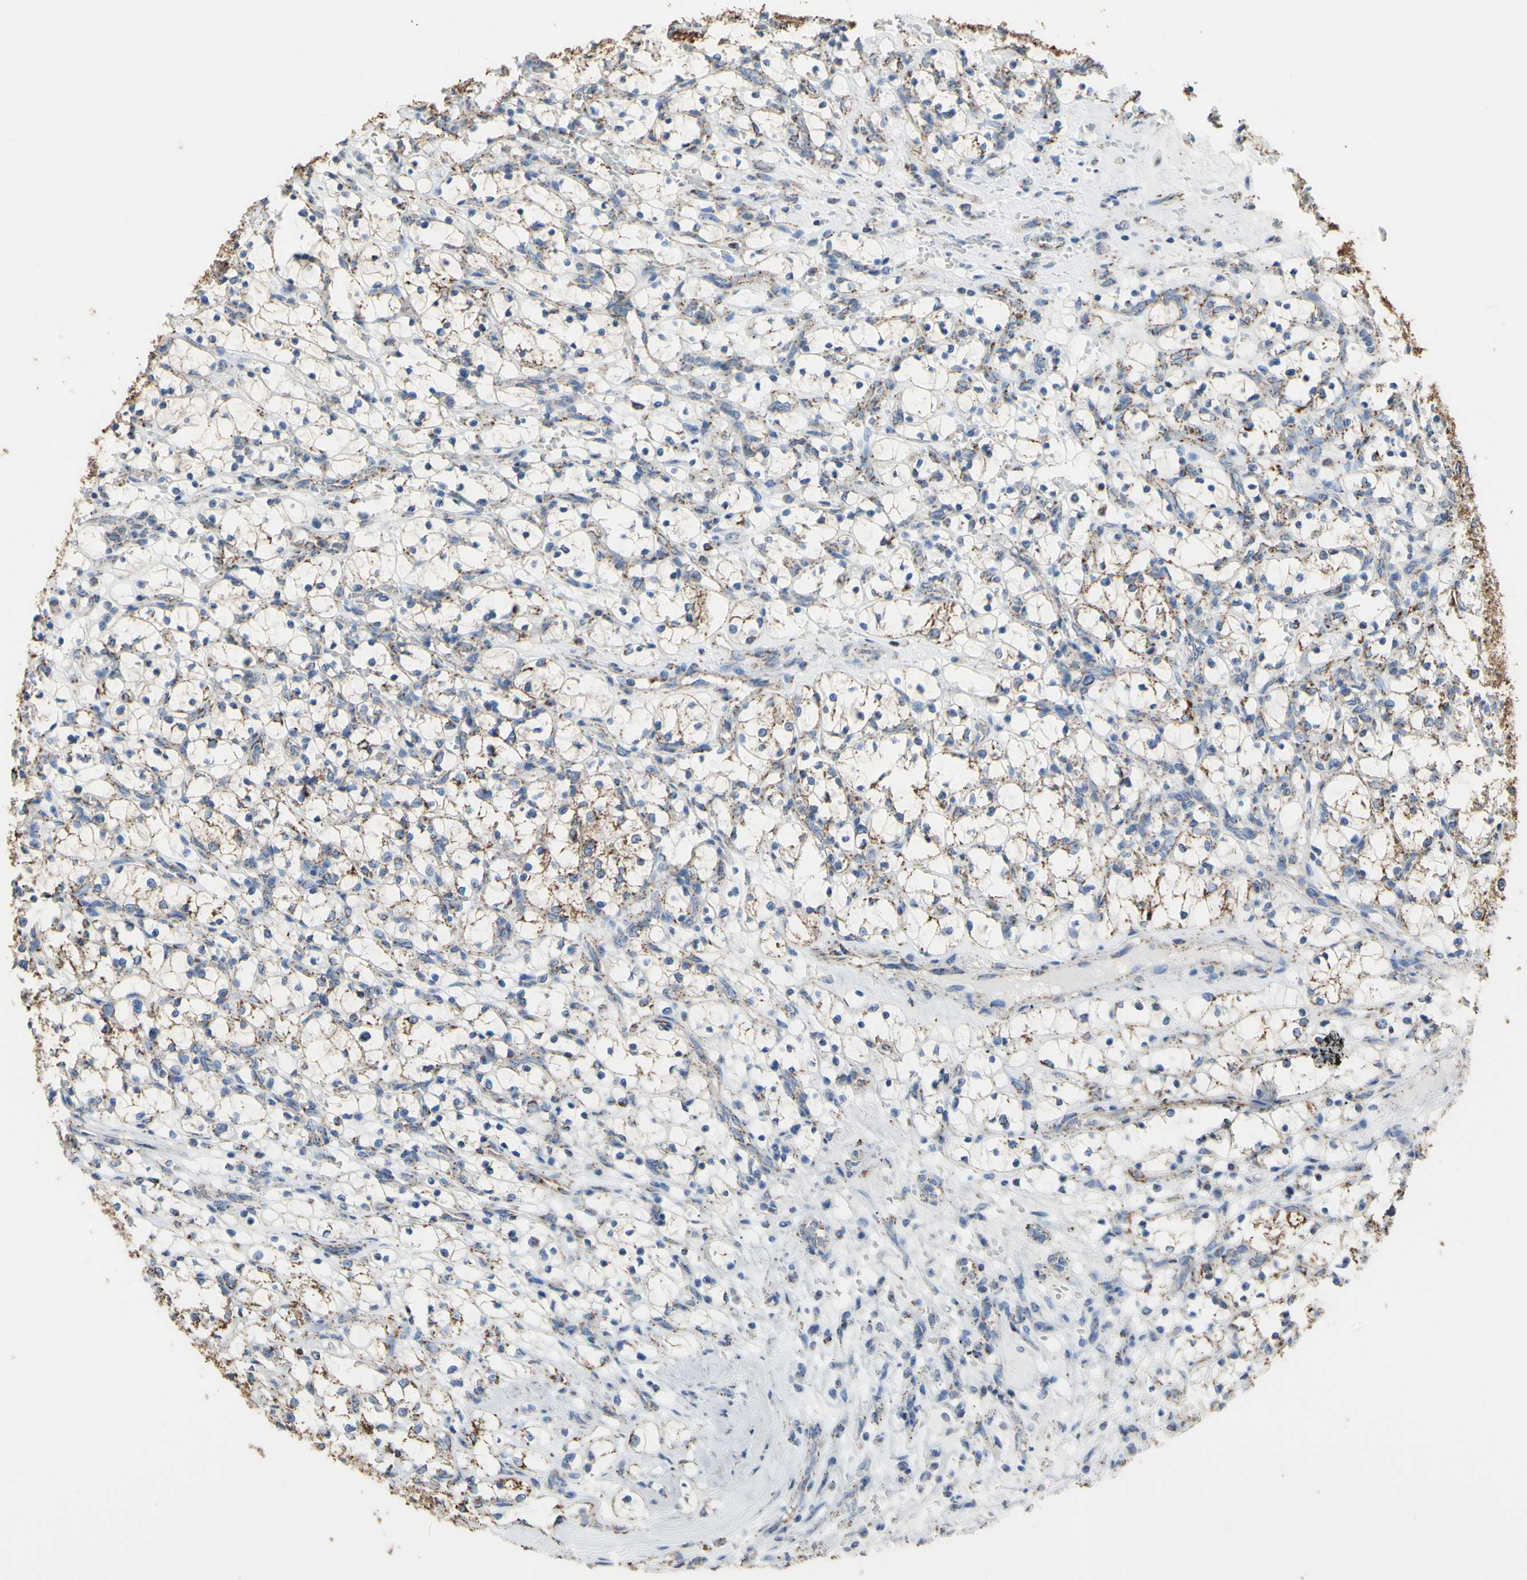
{"staining": {"intensity": "weak", "quantity": "25%-75%", "location": "cytoplasmic/membranous"}, "tissue": "renal cancer", "cell_type": "Tumor cells", "image_type": "cancer", "snomed": [{"axis": "morphology", "description": "Adenocarcinoma, NOS"}, {"axis": "topography", "description": "Kidney"}], "caption": "Human renal cancer (adenocarcinoma) stained with a brown dye reveals weak cytoplasmic/membranous positive staining in approximately 25%-75% of tumor cells.", "gene": "CMKLR2", "patient": {"sex": "female", "age": 69}}